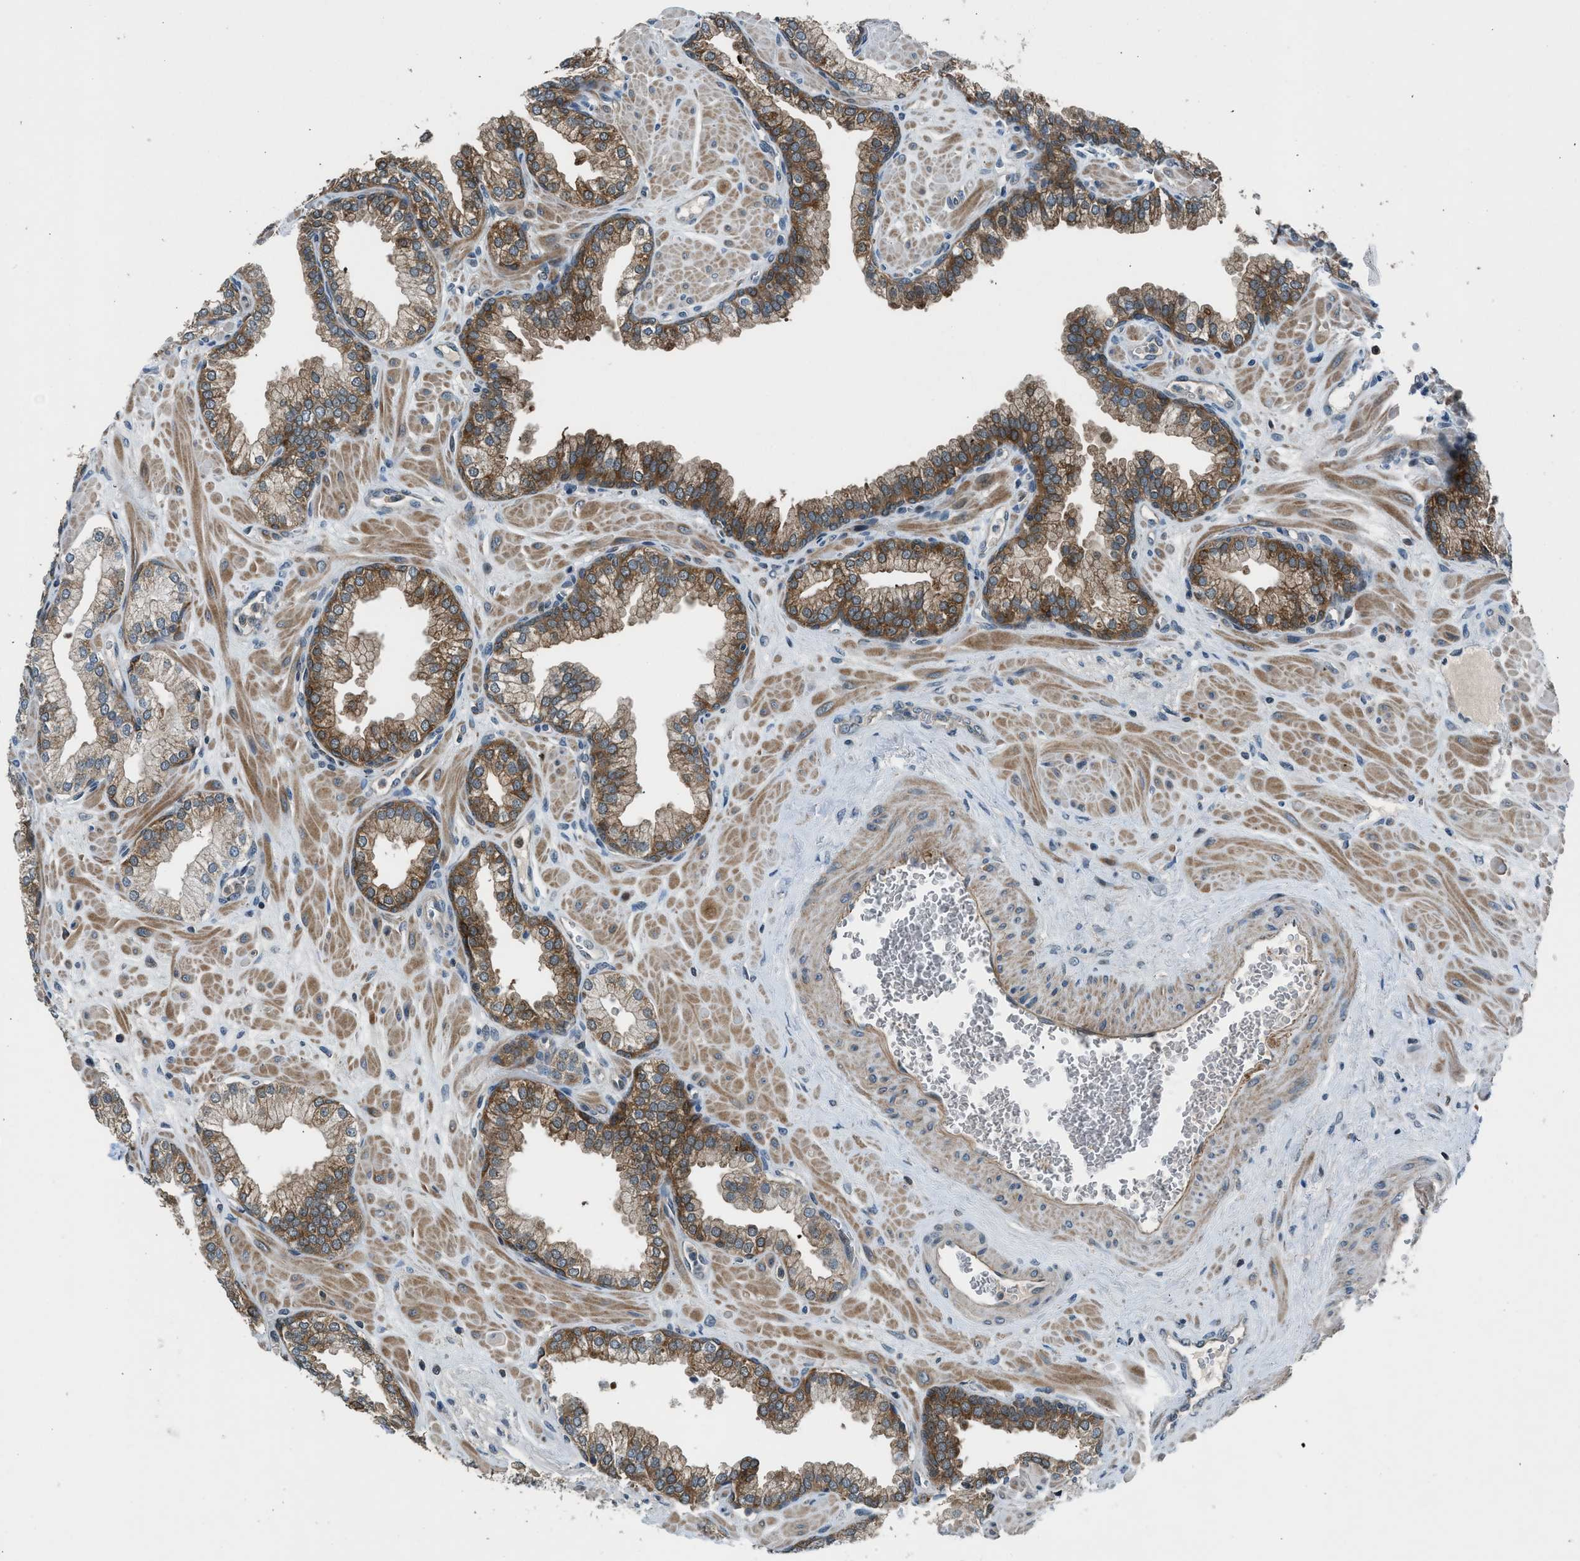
{"staining": {"intensity": "moderate", "quantity": ">75%", "location": "cytoplasmic/membranous"}, "tissue": "prostate", "cell_type": "Glandular cells", "image_type": "normal", "snomed": [{"axis": "morphology", "description": "Normal tissue, NOS"}, {"axis": "morphology", "description": "Urothelial carcinoma, Low grade"}, {"axis": "topography", "description": "Urinary bladder"}, {"axis": "topography", "description": "Prostate"}], "caption": "Human prostate stained for a protein (brown) reveals moderate cytoplasmic/membranous positive expression in about >75% of glandular cells.", "gene": "LMLN", "patient": {"sex": "male", "age": 60}}